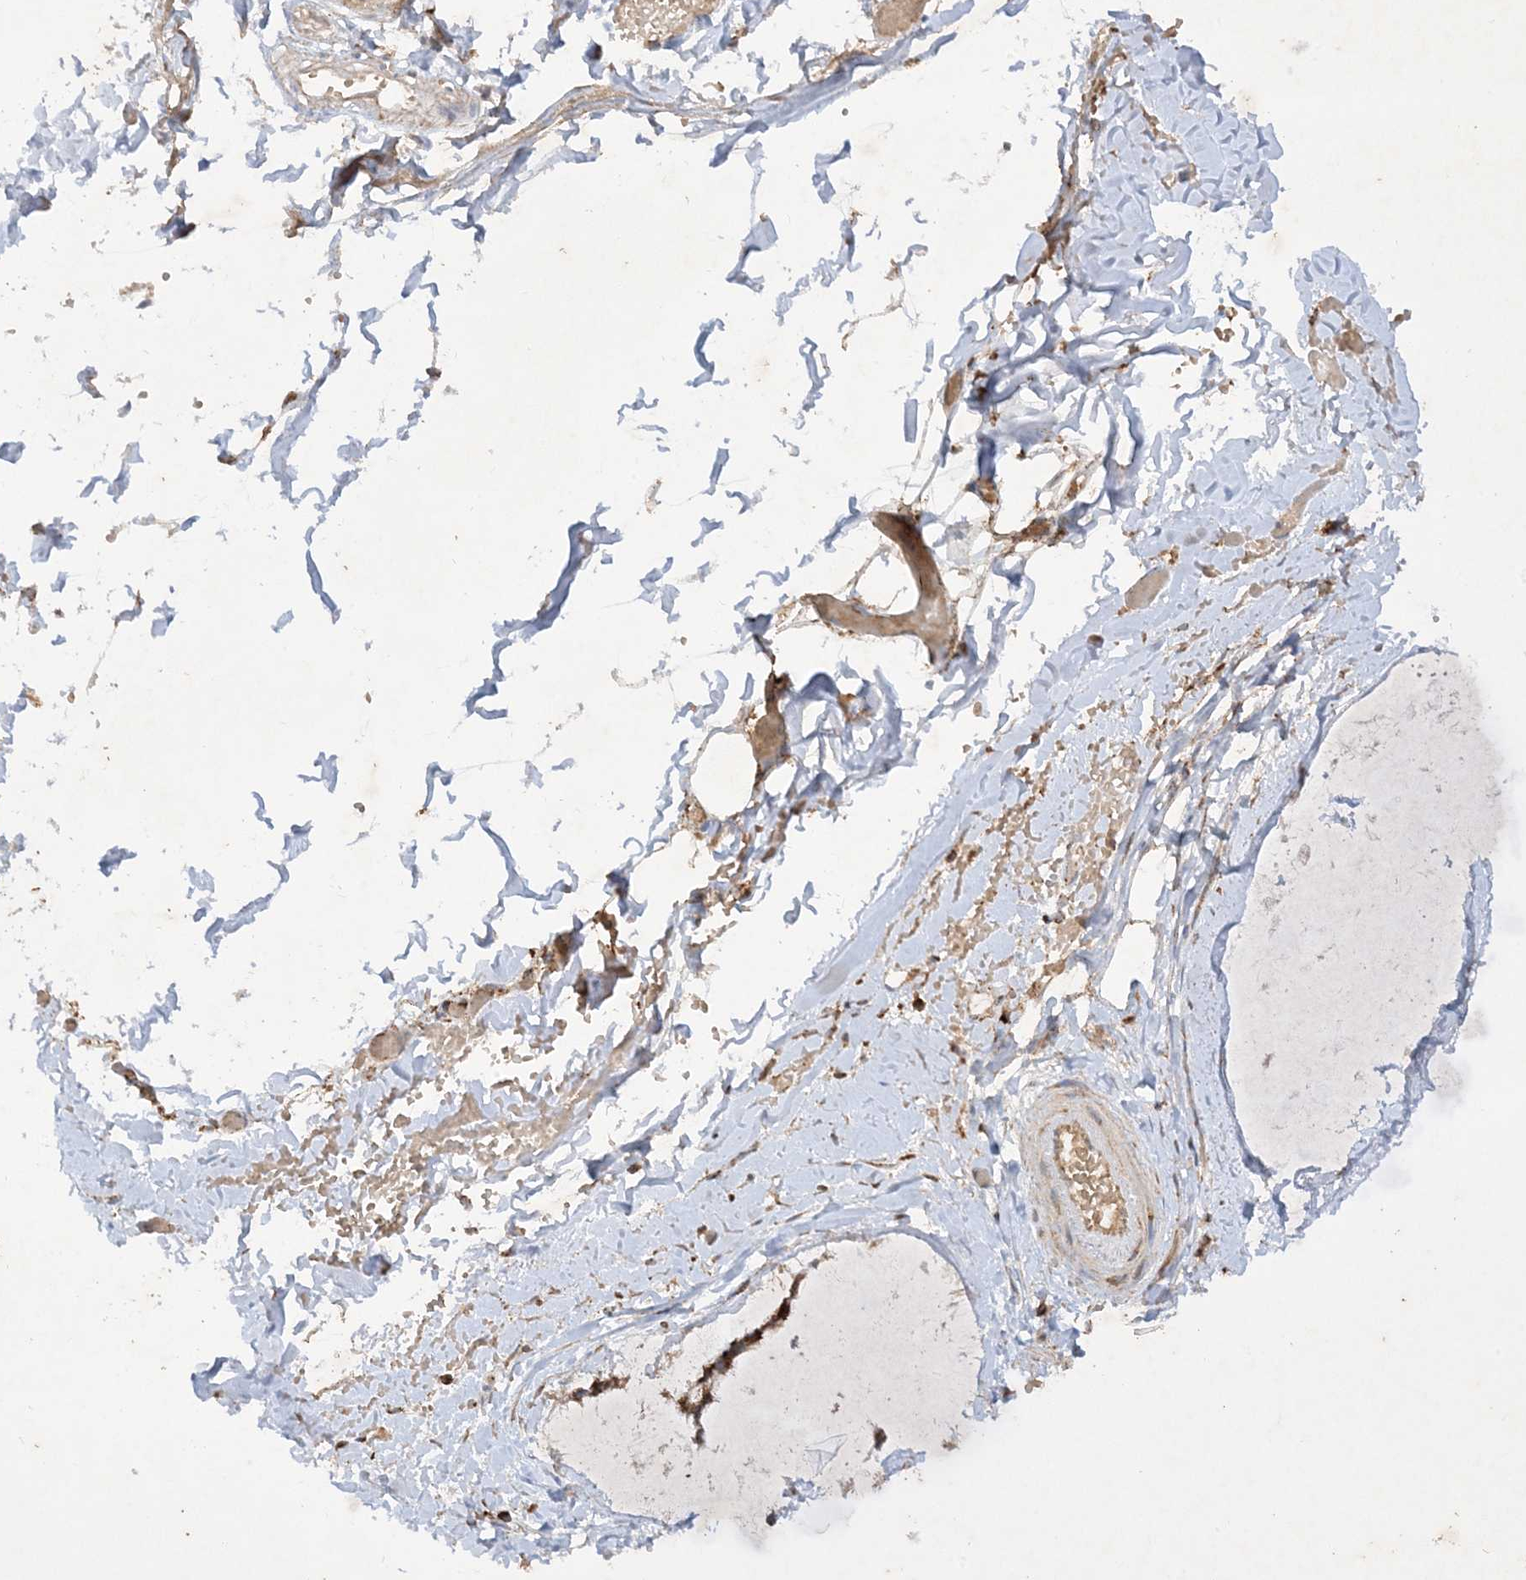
{"staining": {"intensity": "moderate", "quantity": ">75%", "location": "cytoplasmic/membranous"}, "tissue": "ovarian cancer", "cell_type": "Tumor cells", "image_type": "cancer", "snomed": [{"axis": "morphology", "description": "Cystadenocarcinoma, mucinous, NOS"}, {"axis": "topography", "description": "Ovary"}], "caption": "Tumor cells display medium levels of moderate cytoplasmic/membranous expression in about >75% of cells in human mucinous cystadenocarcinoma (ovarian). (DAB = brown stain, brightfield microscopy at high magnification).", "gene": "NDUFAF3", "patient": {"sex": "female", "age": 39}}